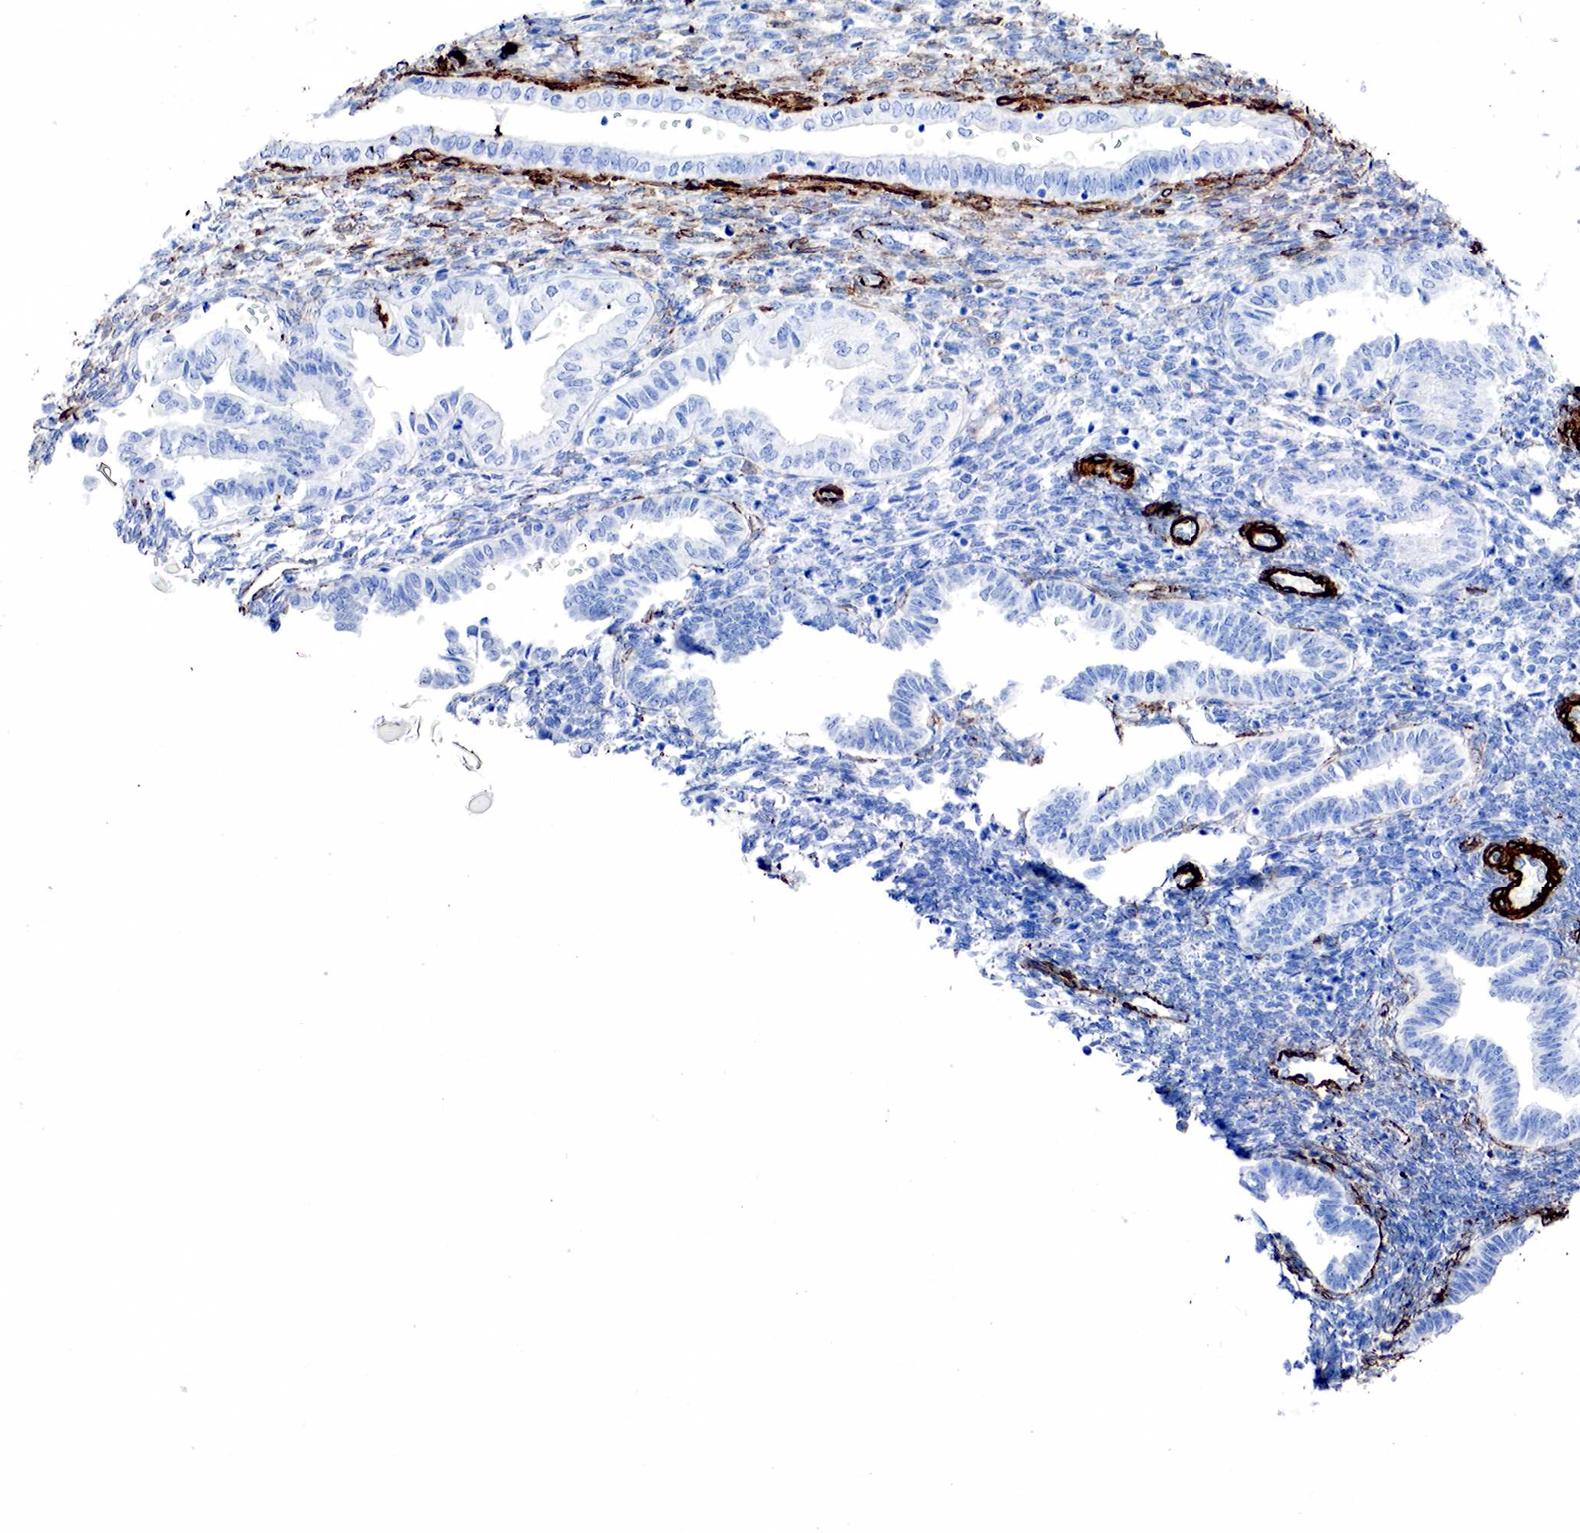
{"staining": {"intensity": "negative", "quantity": "none", "location": "none"}, "tissue": "endometrium", "cell_type": "Cells in endometrial stroma", "image_type": "normal", "snomed": [{"axis": "morphology", "description": "Normal tissue, NOS"}, {"axis": "topography", "description": "Endometrium"}], "caption": "High magnification brightfield microscopy of unremarkable endometrium stained with DAB (brown) and counterstained with hematoxylin (blue): cells in endometrial stroma show no significant positivity. (Stains: DAB immunohistochemistry with hematoxylin counter stain, Microscopy: brightfield microscopy at high magnification).", "gene": "ACTA1", "patient": {"sex": "female", "age": 36}}